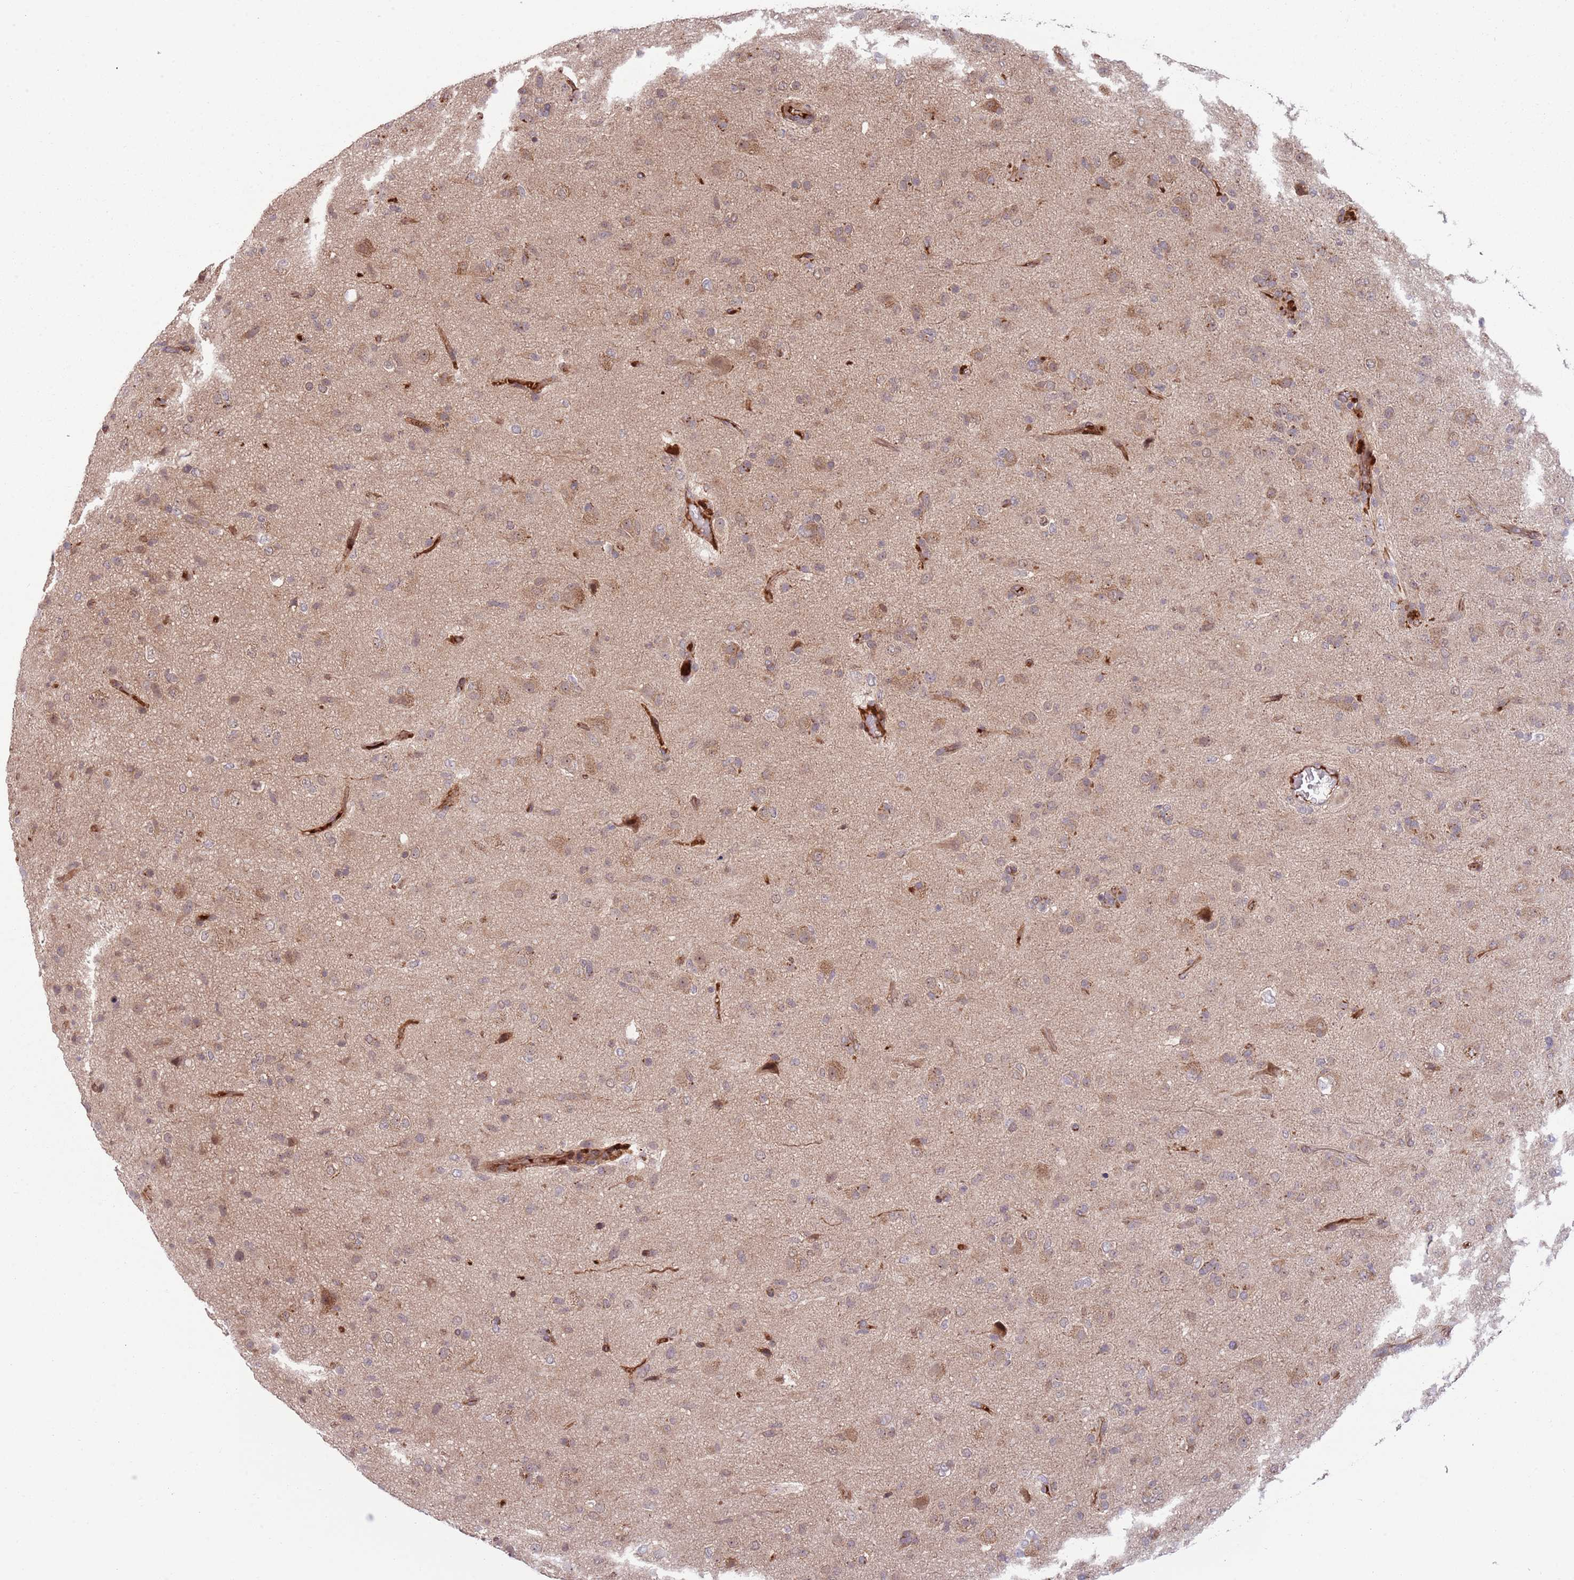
{"staining": {"intensity": "weak", "quantity": ">75%", "location": "cytoplasmic/membranous"}, "tissue": "glioma", "cell_type": "Tumor cells", "image_type": "cancer", "snomed": [{"axis": "morphology", "description": "Glioma, malignant, Low grade"}, {"axis": "topography", "description": "Brain"}], "caption": "Immunohistochemical staining of human glioma exhibits weak cytoplasmic/membranous protein positivity in about >75% of tumor cells.", "gene": "NT5DC4", "patient": {"sex": "male", "age": 65}}